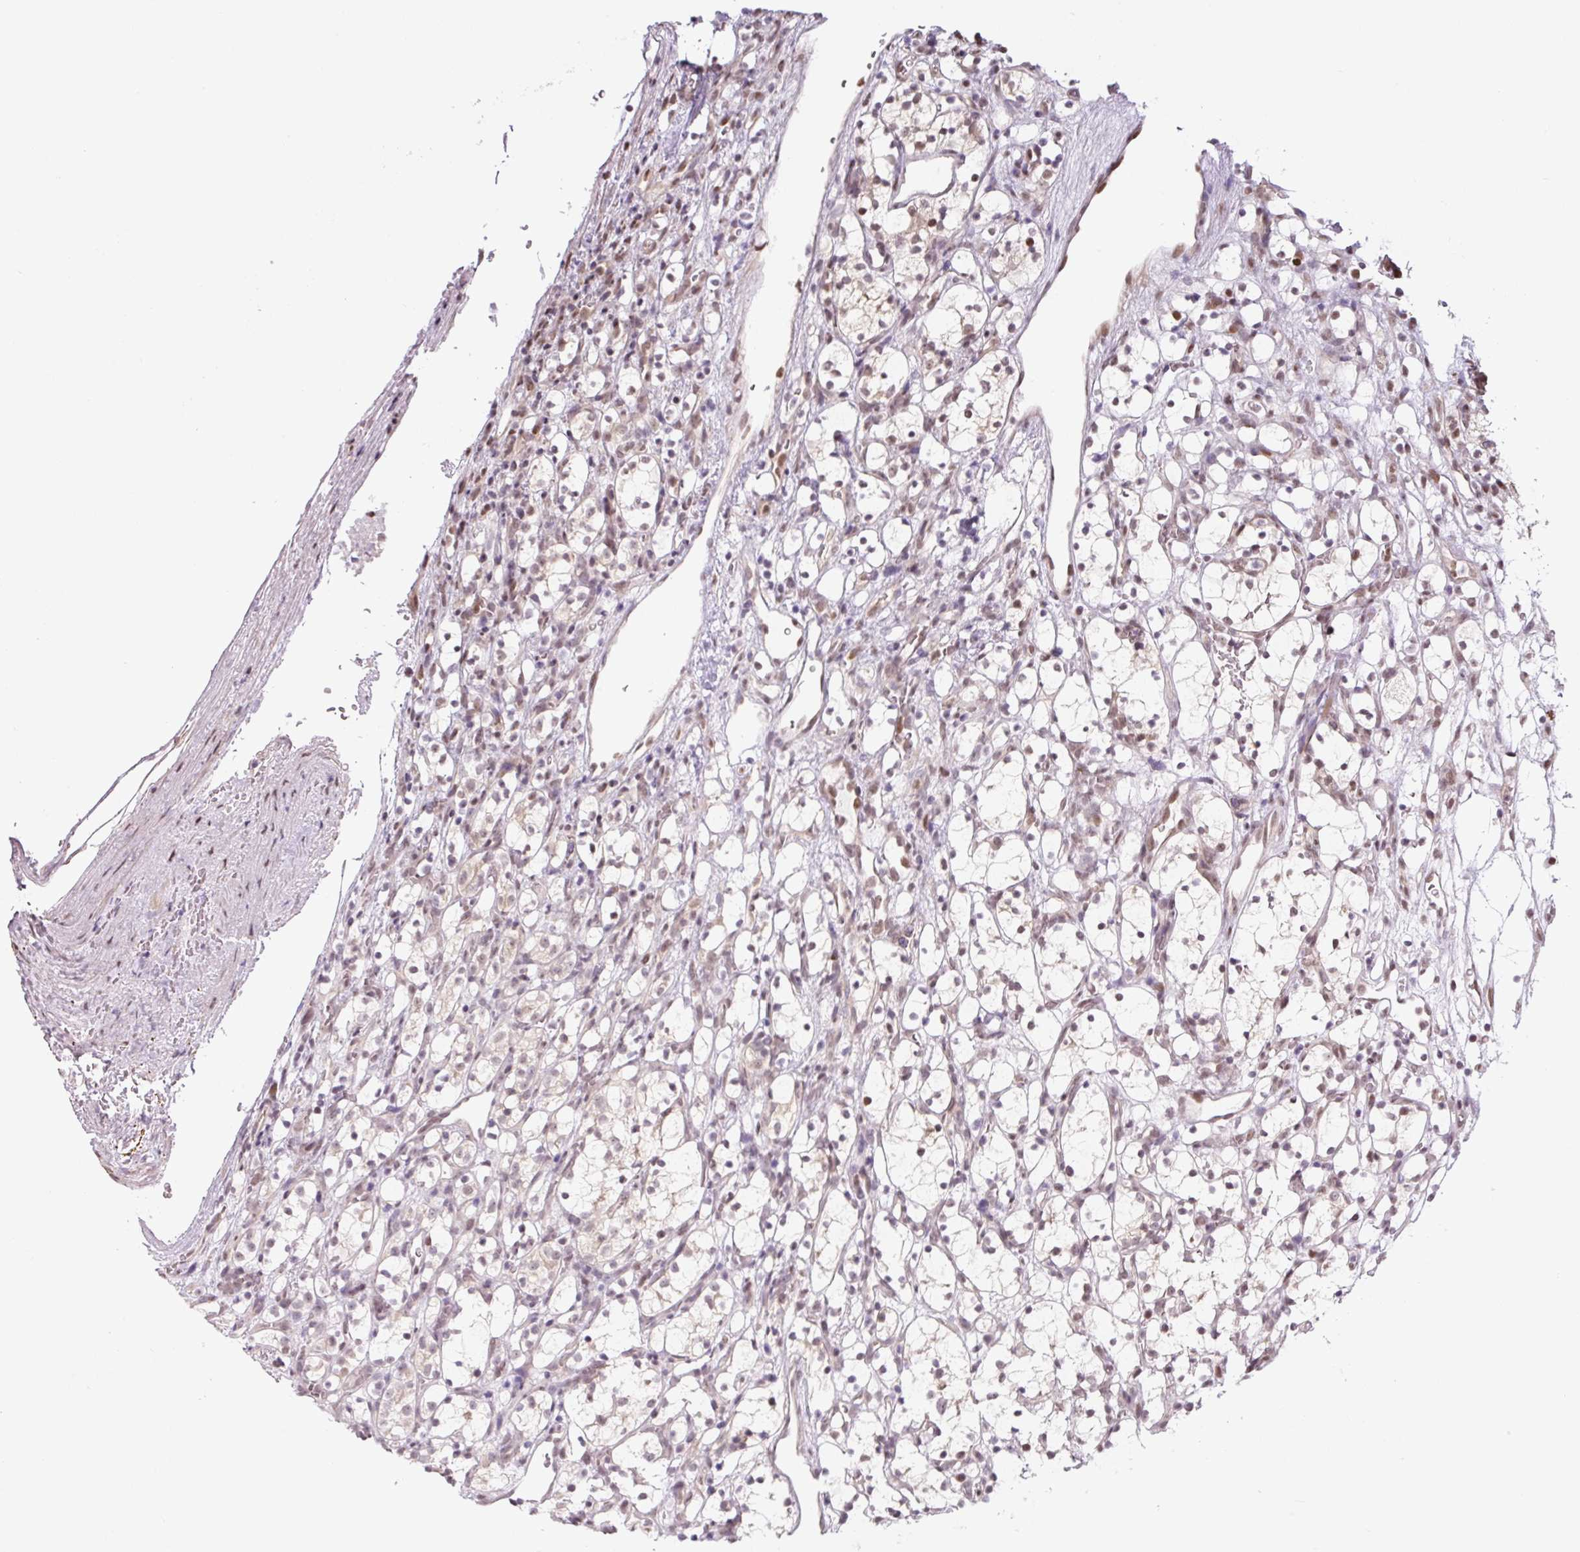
{"staining": {"intensity": "moderate", "quantity": "25%-75%", "location": "nuclear"}, "tissue": "renal cancer", "cell_type": "Tumor cells", "image_type": "cancer", "snomed": [{"axis": "morphology", "description": "Adenocarcinoma, NOS"}, {"axis": "topography", "description": "Kidney"}], "caption": "Immunohistochemistry (IHC) of human renal cancer shows medium levels of moderate nuclear staining in about 25%-75% of tumor cells. (DAB (3,3'-diaminobenzidine) IHC, brown staining for protein, blue staining for nuclei).", "gene": "TCFL5", "patient": {"sex": "female", "age": 69}}